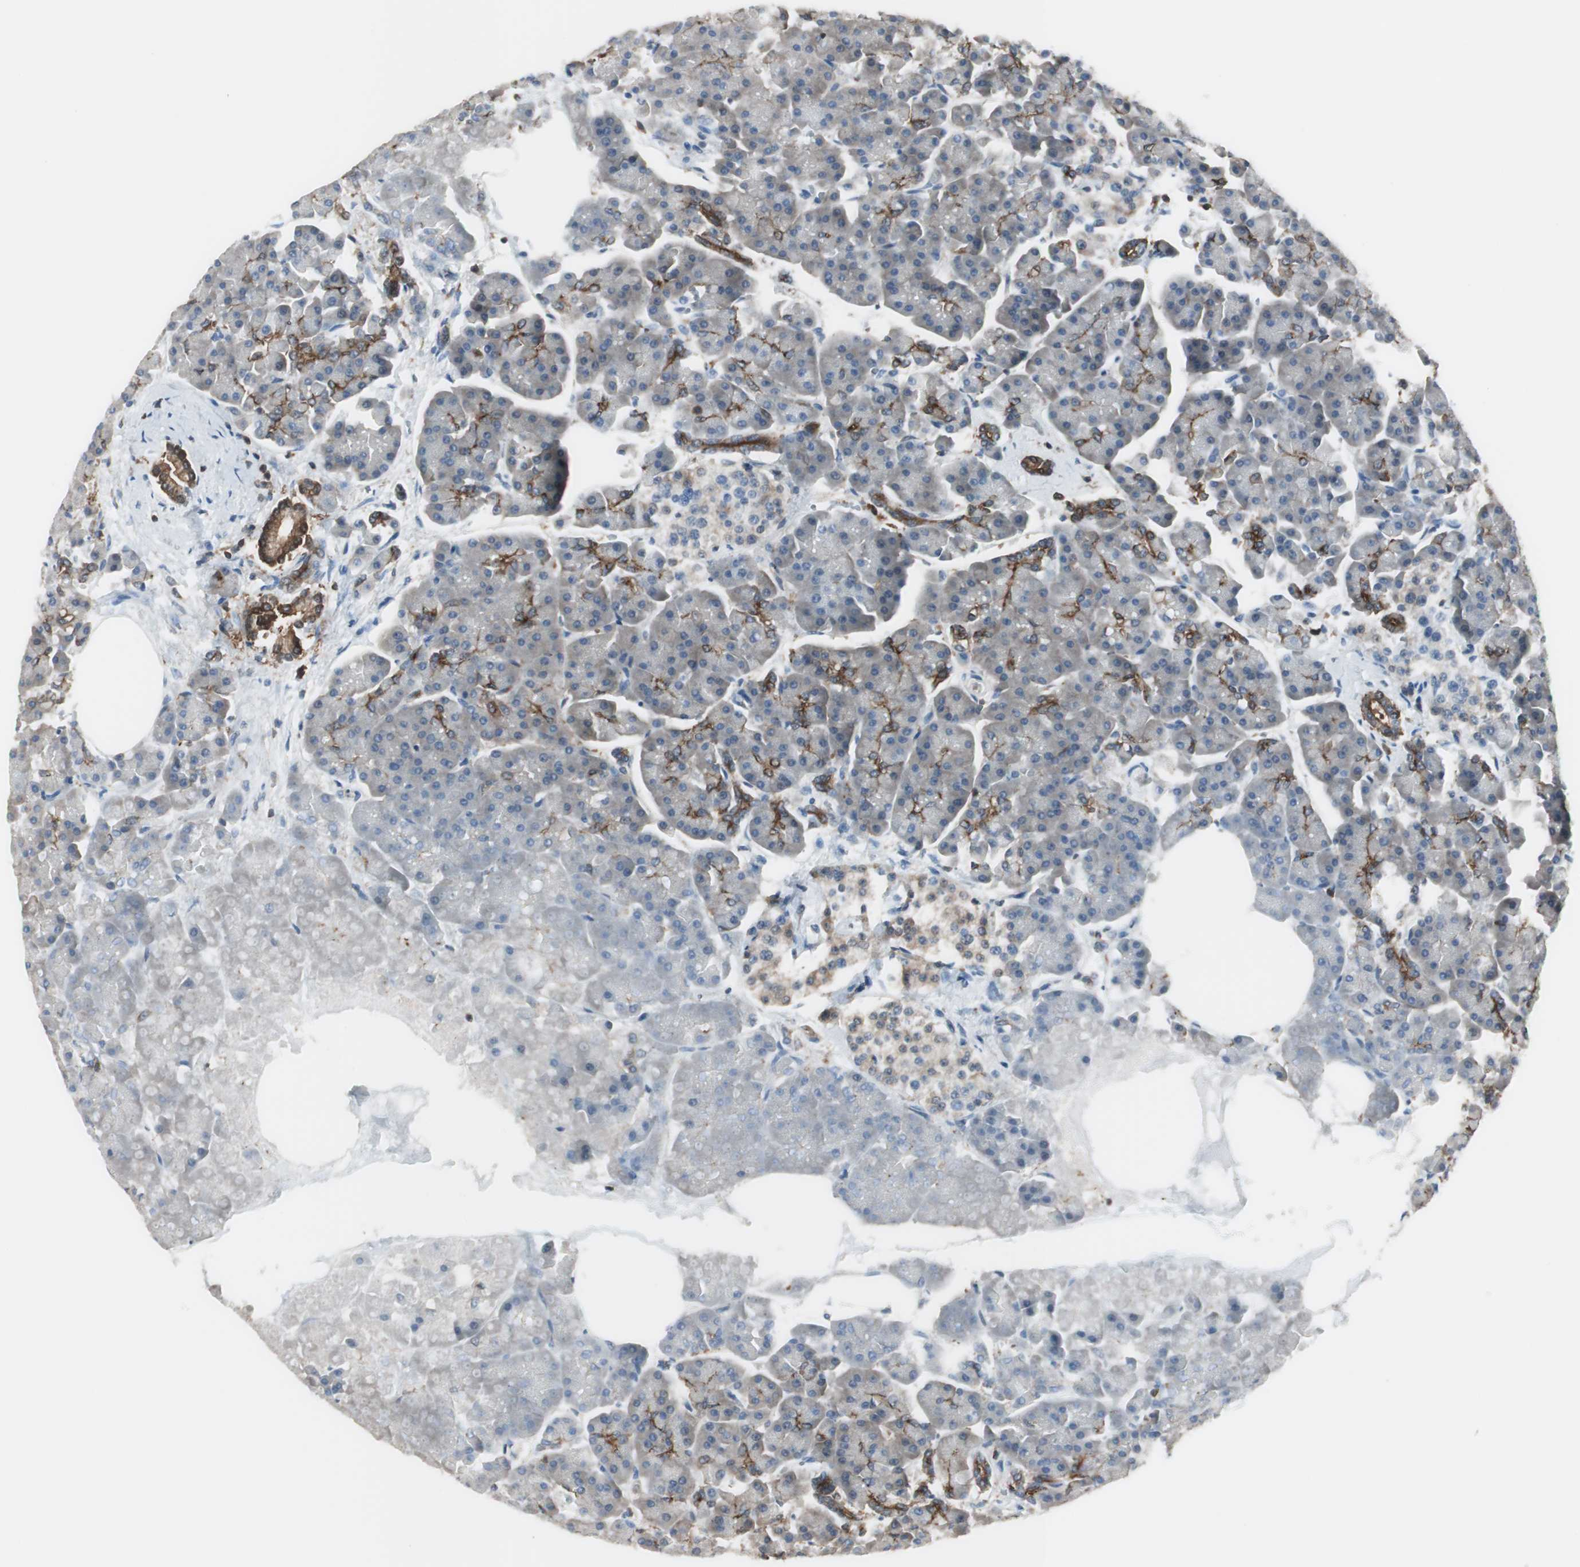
{"staining": {"intensity": "strong", "quantity": "<25%", "location": "cytoplasmic/membranous"}, "tissue": "pancreas", "cell_type": "Exocrine glandular cells", "image_type": "normal", "snomed": [{"axis": "morphology", "description": "Normal tissue, NOS"}, {"axis": "topography", "description": "Pancreas"}], "caption": "Immunohistochemistry (IHC) photomicrograph of unremarkable pancreas stained for a protein (brown), which displays medium levels of strong cytoplasmic/membranous expression in about <25% of exocrine glandular cells.", "gene": "SLC9A3R1", "patient": {"sex": "female", "age": 70}}